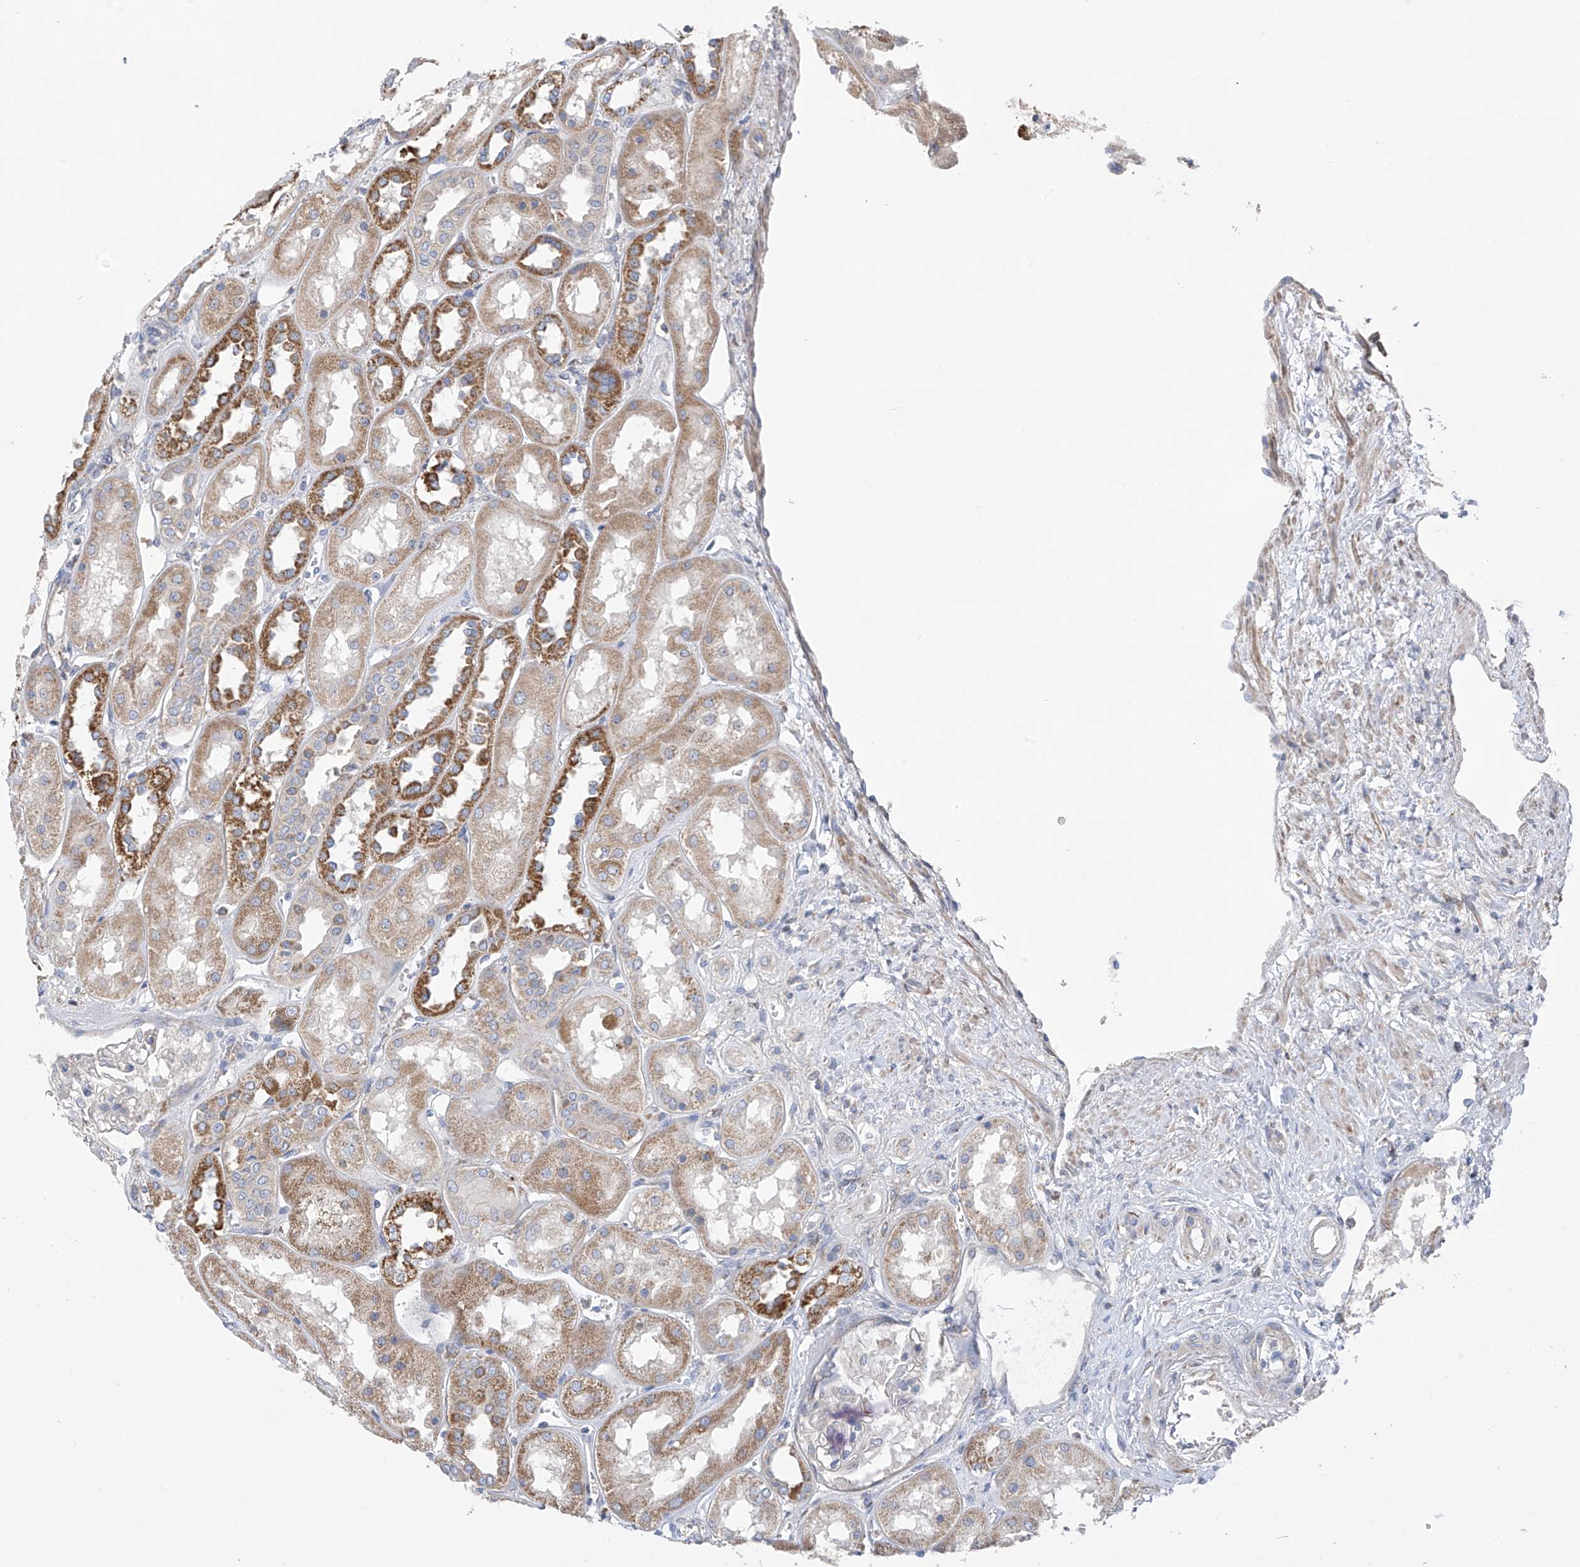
{"staining": {"intensity": "negative", "quantity": "none", "location": "none"}, "tissue": "kidney", "cell_type": "Cells in glomeruli", "image_type": "normal", "snomed": [{"axis": "morphology", "description": "Normal tissue, NOS"}, {"axis": "topography", "description": "Kidney"}], "caption": "Immunohistochemistry photomicrograph of benign kidney stained for a protein (brown), which exhibits no expression in cells in glomeruli. (DAB IHC visualized using brightfield microscopy, high magnification).", "gene": "SYN3", "patient": {"sex": "male", "age": 70}}